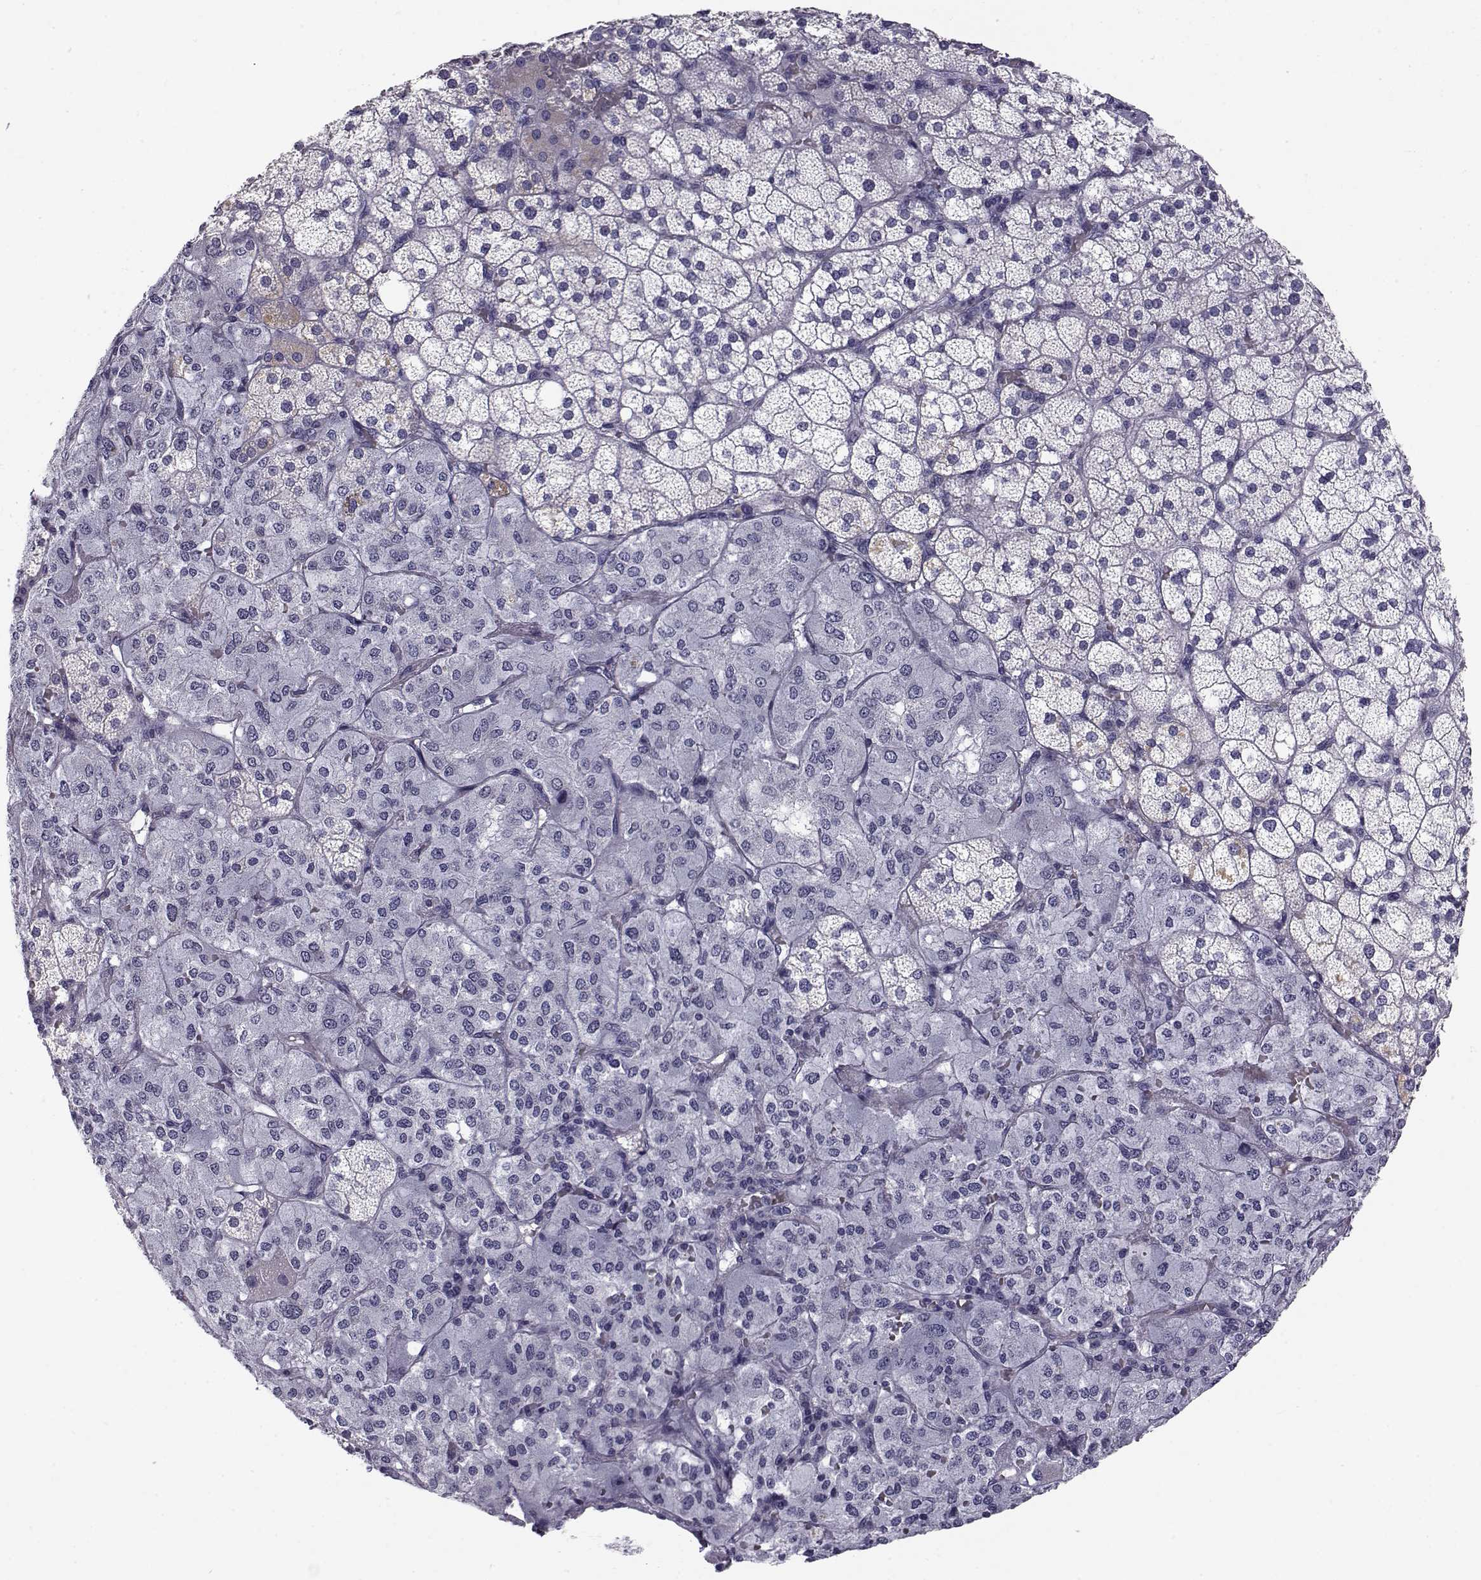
{"staining": {"intensity": "negative", "quantity": "none", "location": "none"}, "tissue": "adrenal gland", "cell_type": "Glandular cells", "image_type": "normal", "snomed": [{"axis": "morphology", "description": "Normal tissue, NOS"}, {"axis": "topography", "description": "Adrenal gland"}], "caption": "Micrograph shows no protein positivity in glandular cells of normal adrenal gland.", "gene": "RNASE12", "patient": {"sex": "male", "age": 53}}